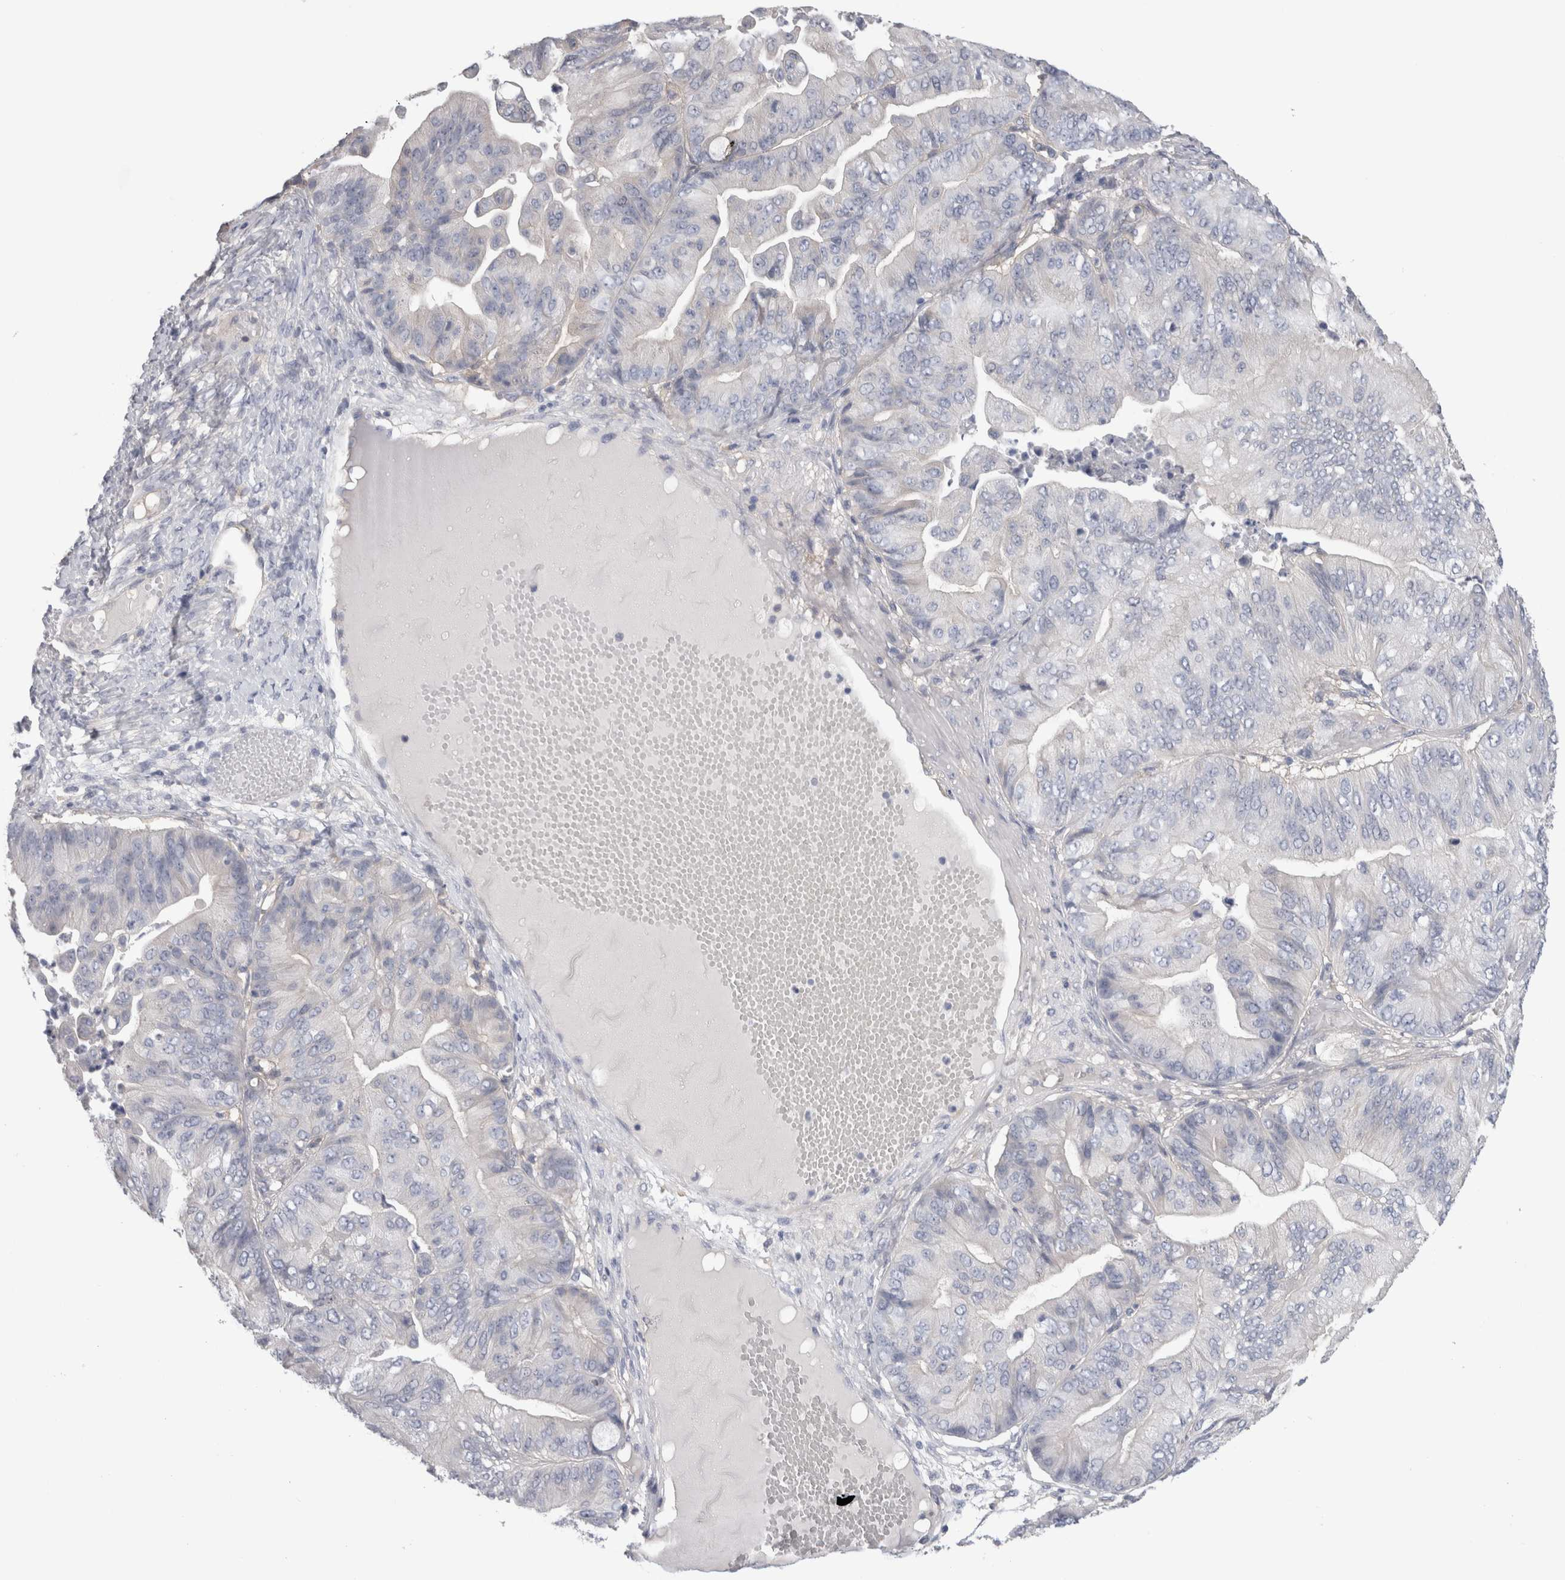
{"staining": {"intensity": "negative", "quantity": "none", "location": "none"}, "tissue": "ovarian cancer", "cell_type": "Tumor cells", "image_type": "cancer", "snomed": [{"axis": "morphology", "description": "Cystadenocarcinoma, mucinous, NOS"}, {"axis": "topography", "description": "Ovary"}], "caption": "The histopathology image displays no significant expression in tumor cells of ovarian cancer (mucinous cystadenocarcinoma).", "gene": "SCRN1", "patient": {"sex": "female", "age": 61}}